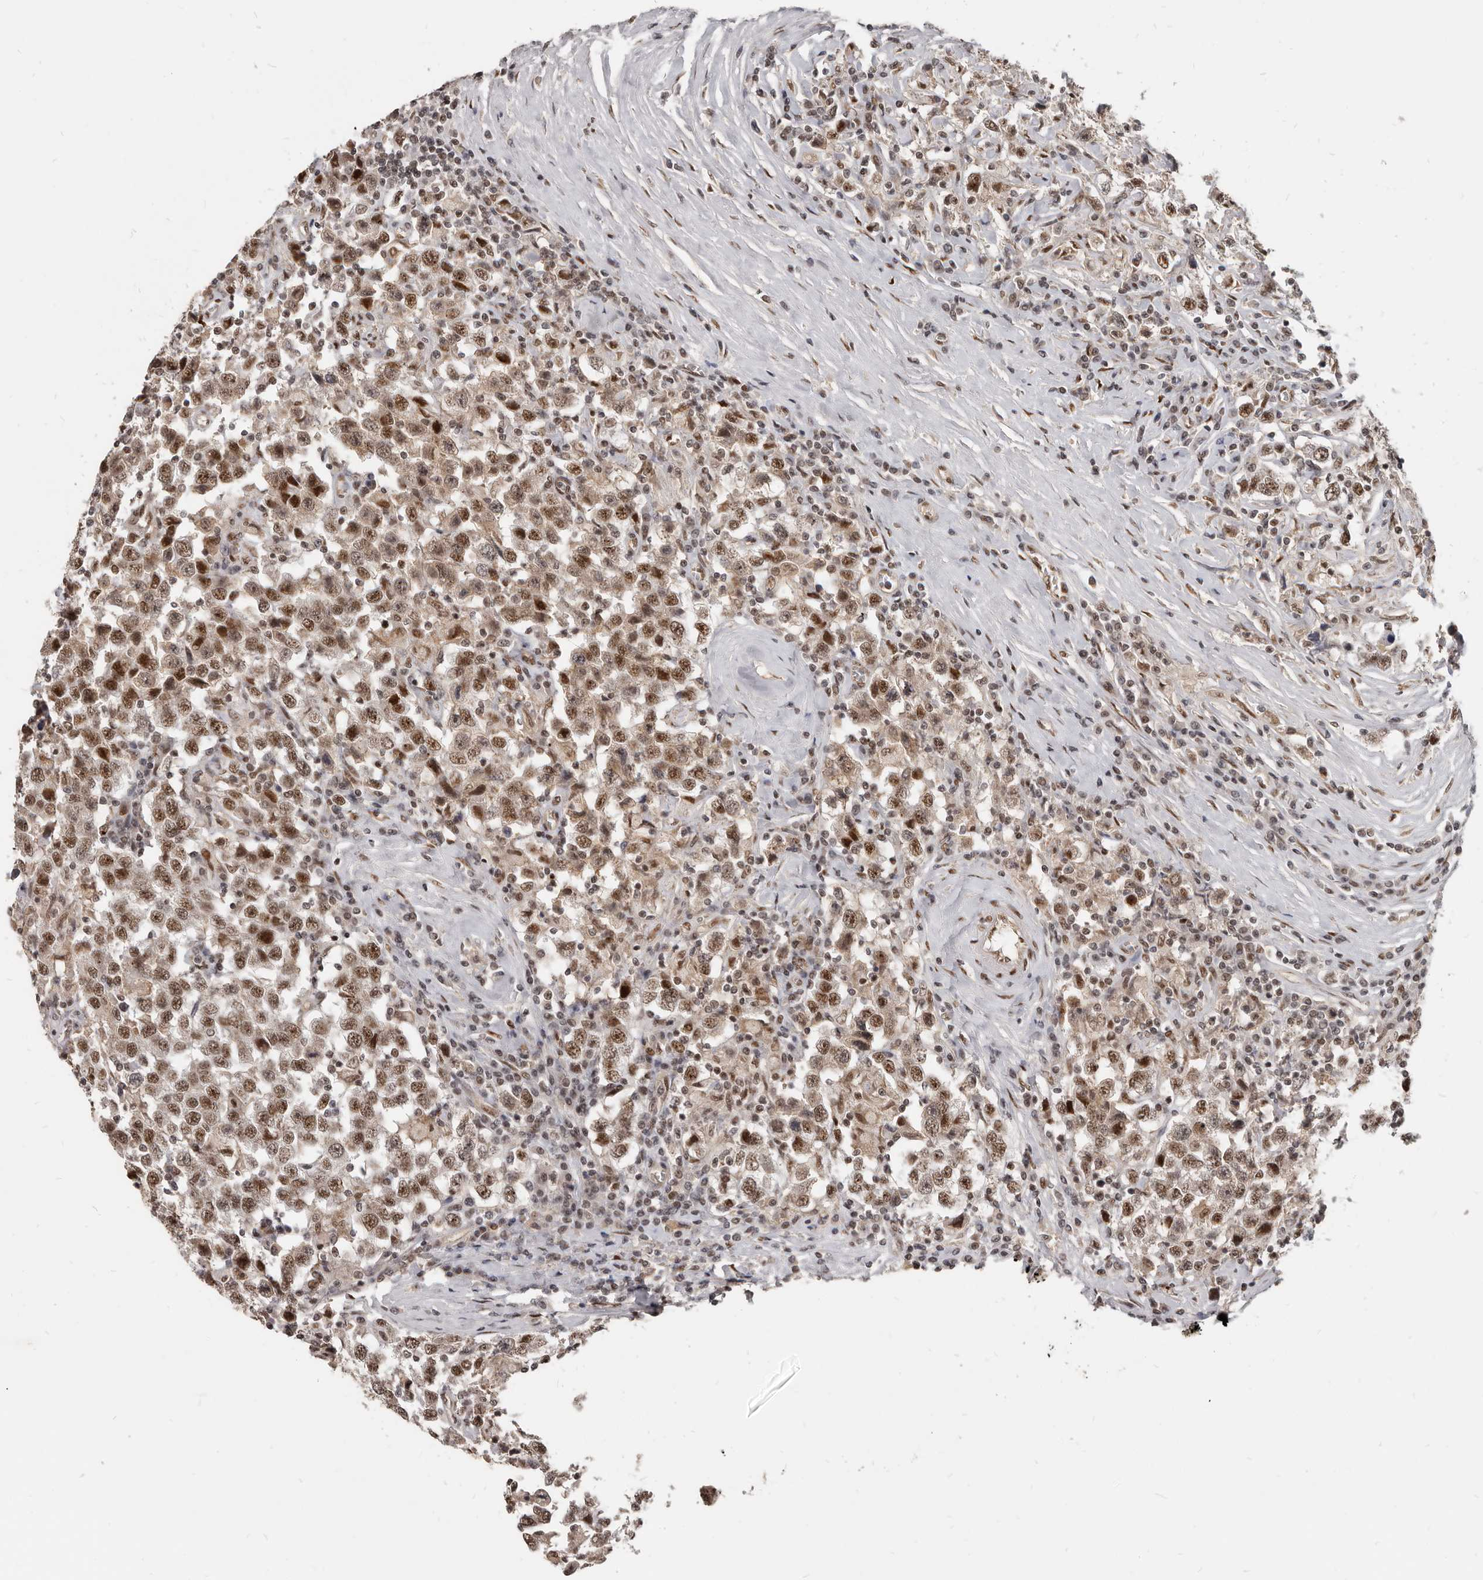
{"staining": {"intensity": "moderate", "quantity": ">75%", "location": "nuclear"}, "tissue": "testis cancer", "cell_type": "Tumor cells", "image_type": "cancer", "snomed": [{"axis": "morphology", "description": "Seminoma, NOS"}, {"axis": "topography", "description": "Testis"}], "caption": "The immunohistochemical stain highlights moderate nuclear expression in tumor cells of testis cancer tissue.", "gene": "ATF5", "patient": {"sex": "male", "age": 41}}